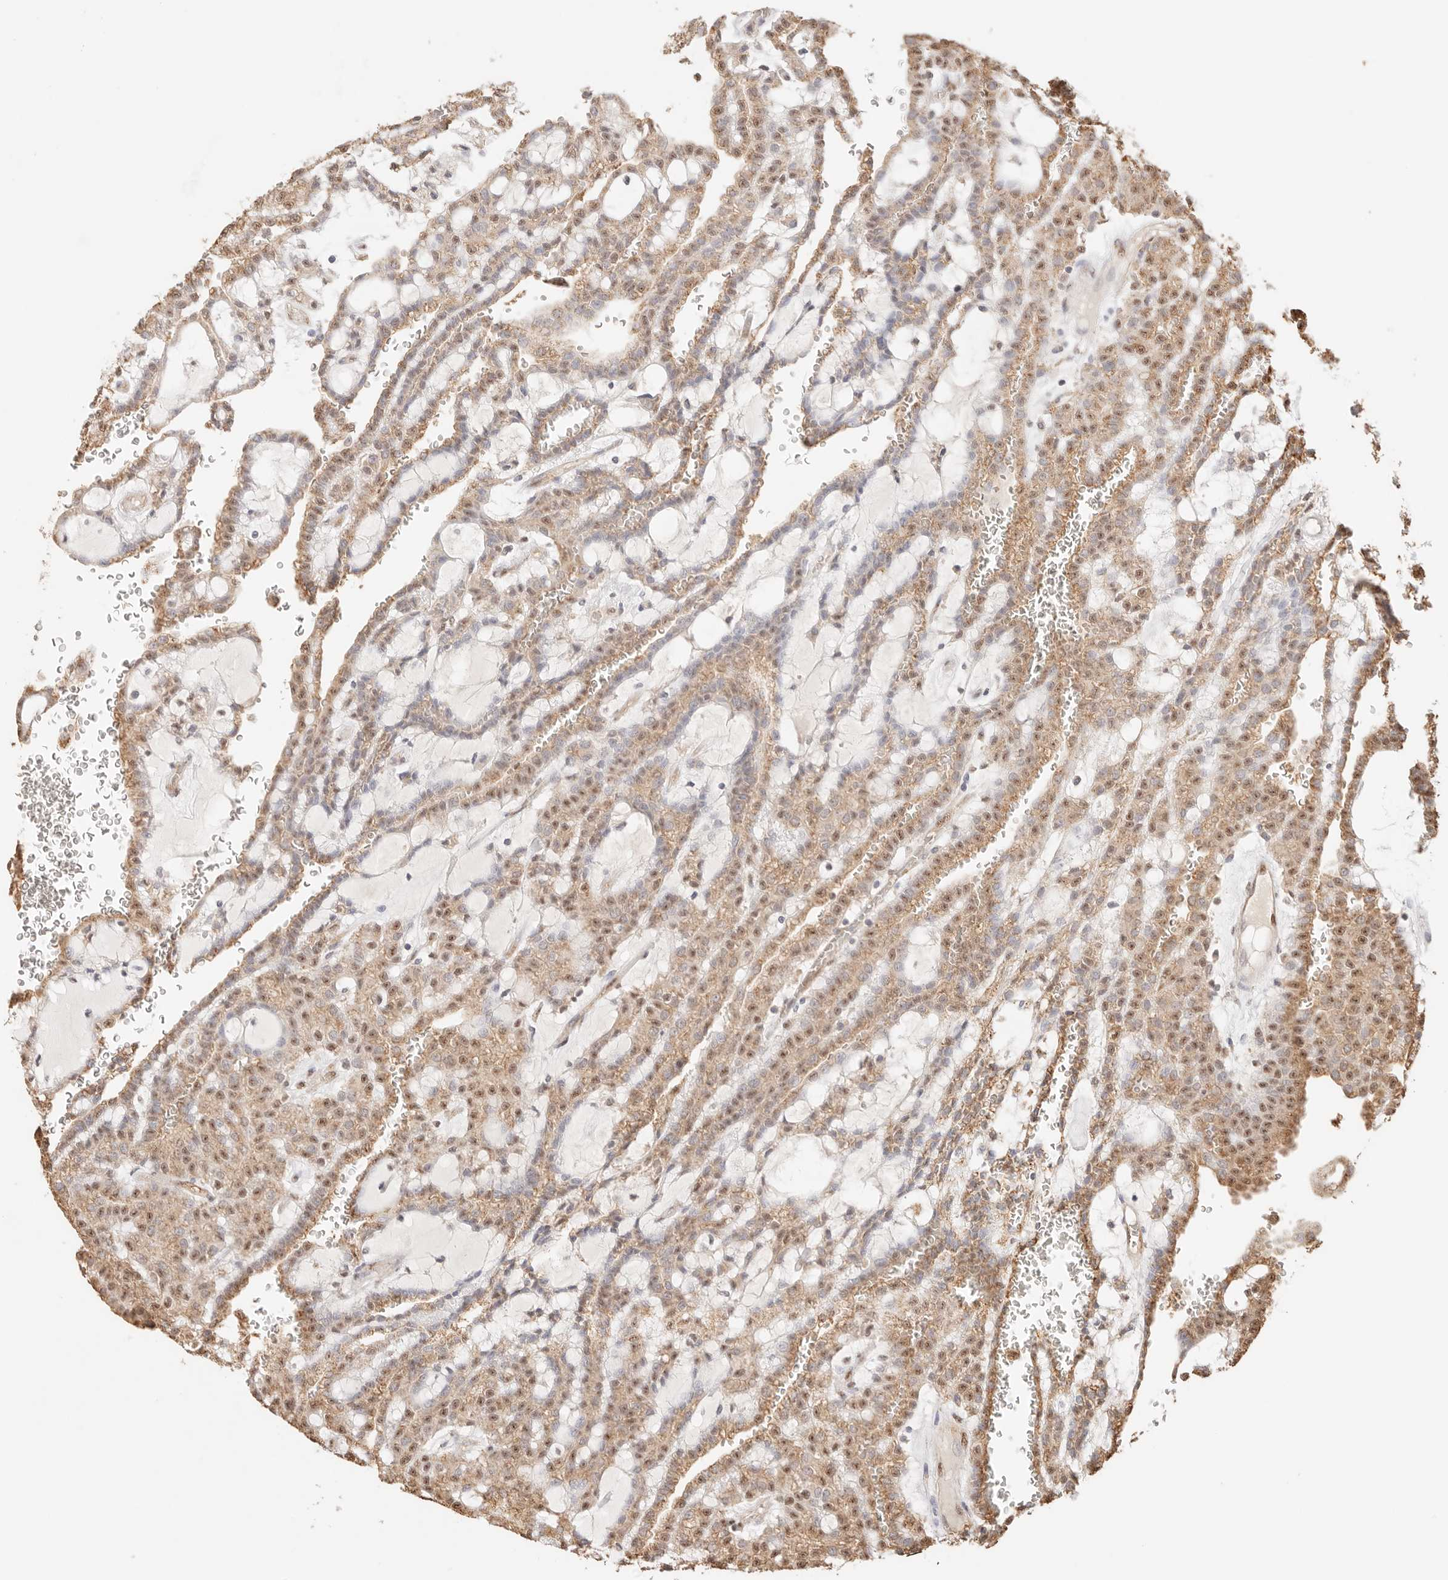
{"staining": {"intensity": "moderate", "quantity": ">75%", "location": "cytoplasmic/membranous,nuclear"}, "tissue": "renal cancer", "cell_type": "Tumor cells", "image_type": "cancer", "snomed": [{"axis": "morphology", "description": "Adenocarcinoma, NOS"}, {"axis": "topography", "description": "Kidney"}], "caption": "Adenocarcinoma (renal) stained with a protein marker shows moderate staining in tumor cells.", "gene": "IL1R2", "patient": {"sex": "male", "age": 63}}